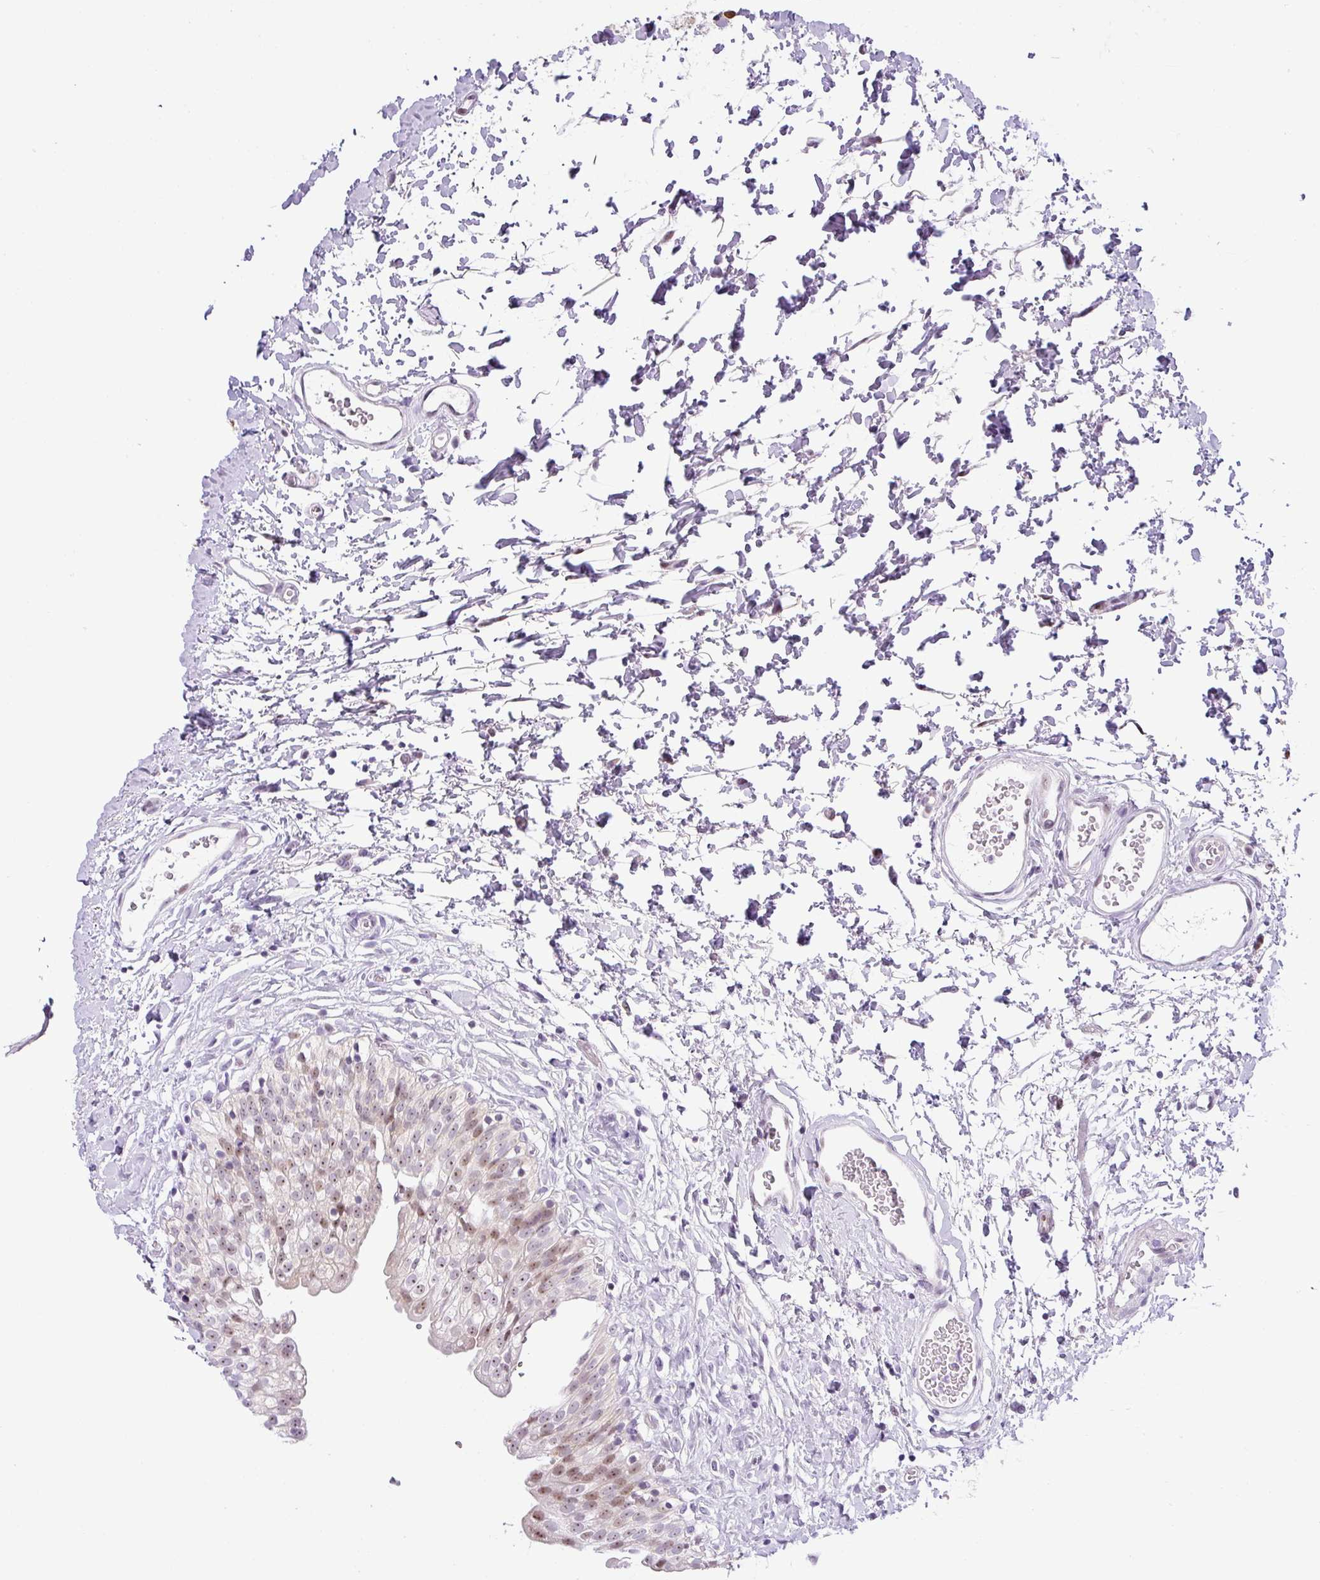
{"staining": {"intensity": "weak", "quantity": "25%-75%", "location": "nuclear"}, "tissue": "urinary bladder", "cell_type": "Urothelial cells", "image_type": "normal", "snomed": [{"axis": "morphology", "description": "Normal tissue, NOS"}, {"axis": "topography", "description": "Urinary bladder"}], "caption": "Immunohistochemistry (IHC) staining of benign urinary bladder, which demonstrates low levels of weak nuclear staining in about 25%-75% of urothelial cells indicating weak nuclear protein positivity. The staining was performed using DAB (3,3'-diaminobenzidine) (brown) for protein detection and nuclei were counterstained in hematoxylin (blue).", "gene": "NDUFB2", "patient": {"sex": "male", "age": 51}}